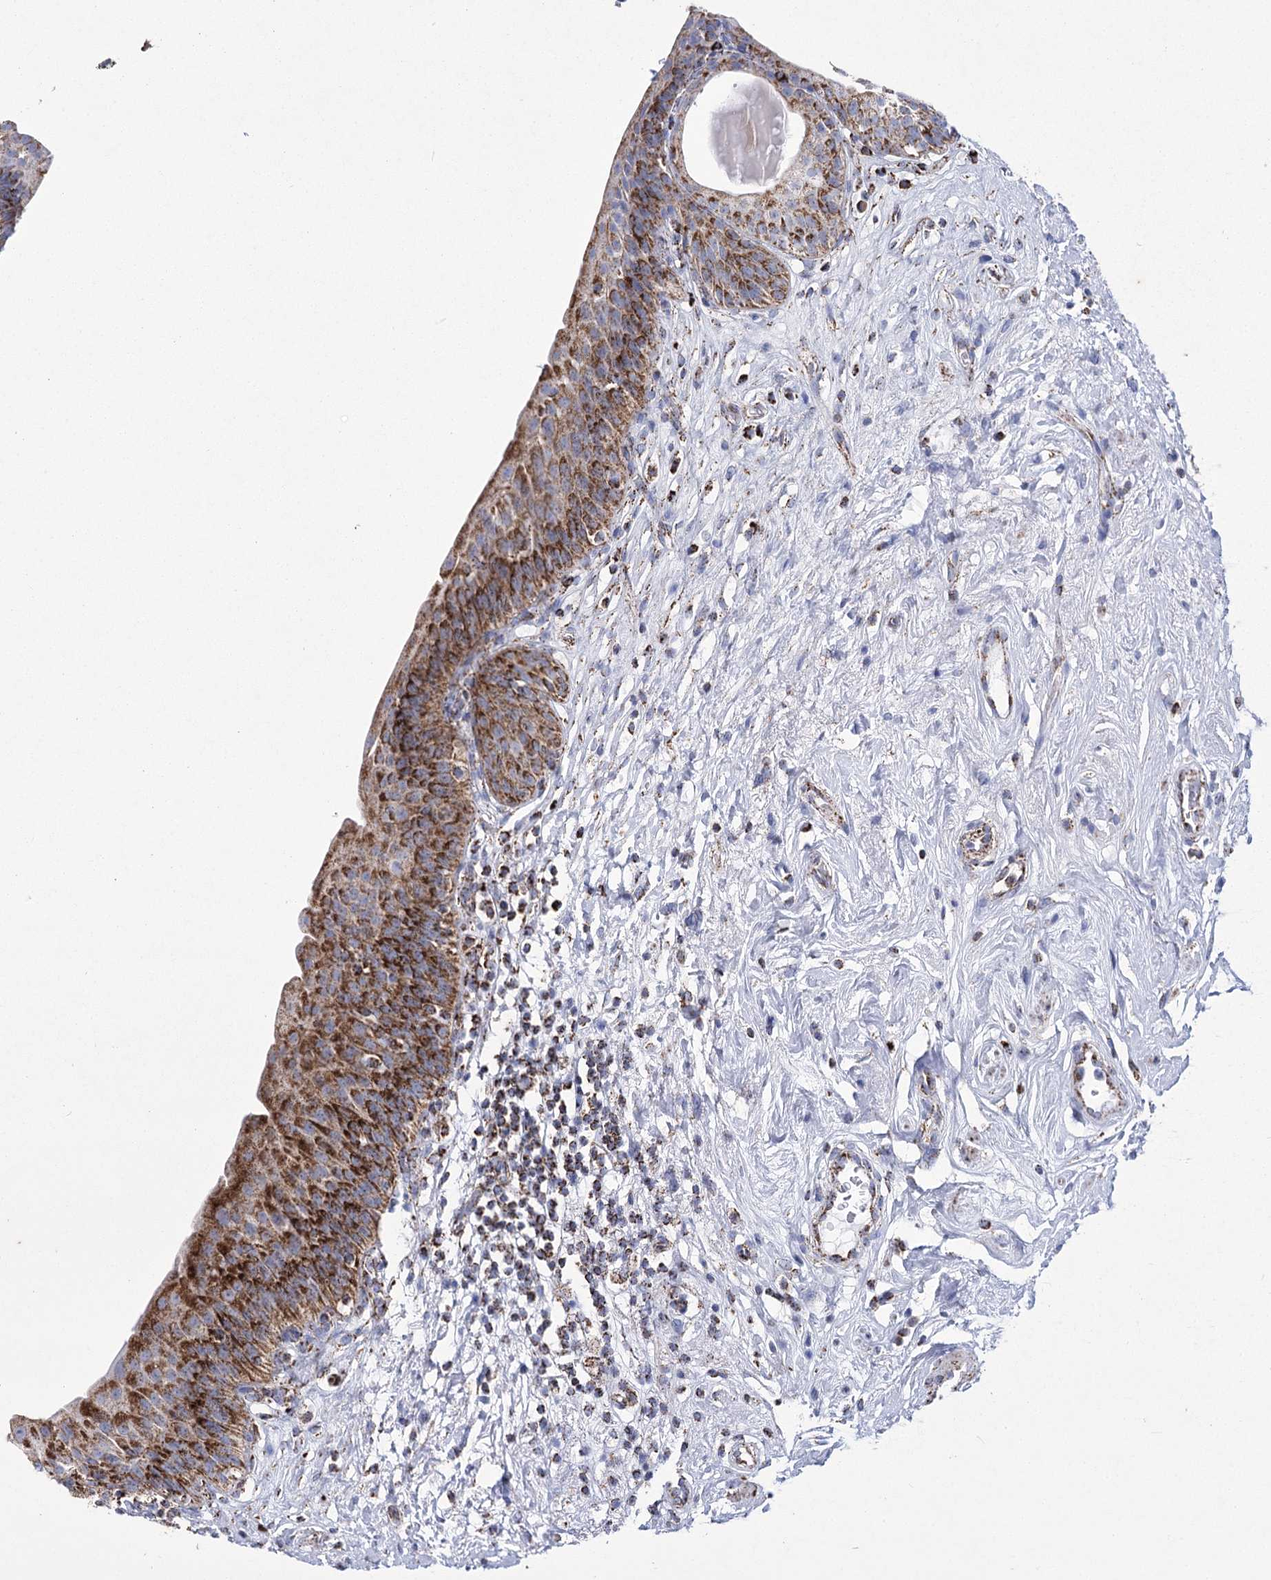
{"staining": {"intensity": "strong", "quantity": "25%-75%", "location": "cytoplasmic/membranous"}, "tissue": "urinary bladder", "cell_type": "Urothelial cells", "image_type": "normal", "snomed": [{"axis": "morphology", "description": "Normal tissue, NOS"}, {"axis": "topography", "description": "Urinary bladder"}], "caption": "Immunohistochemical staining of benign urinary bladder shows strong cytoplasmic/membranous protein positivity in approximately 25%-75% of urothelial cells.", "gene": "PDHB", "patient": {"sex": "male", "age": 83}}